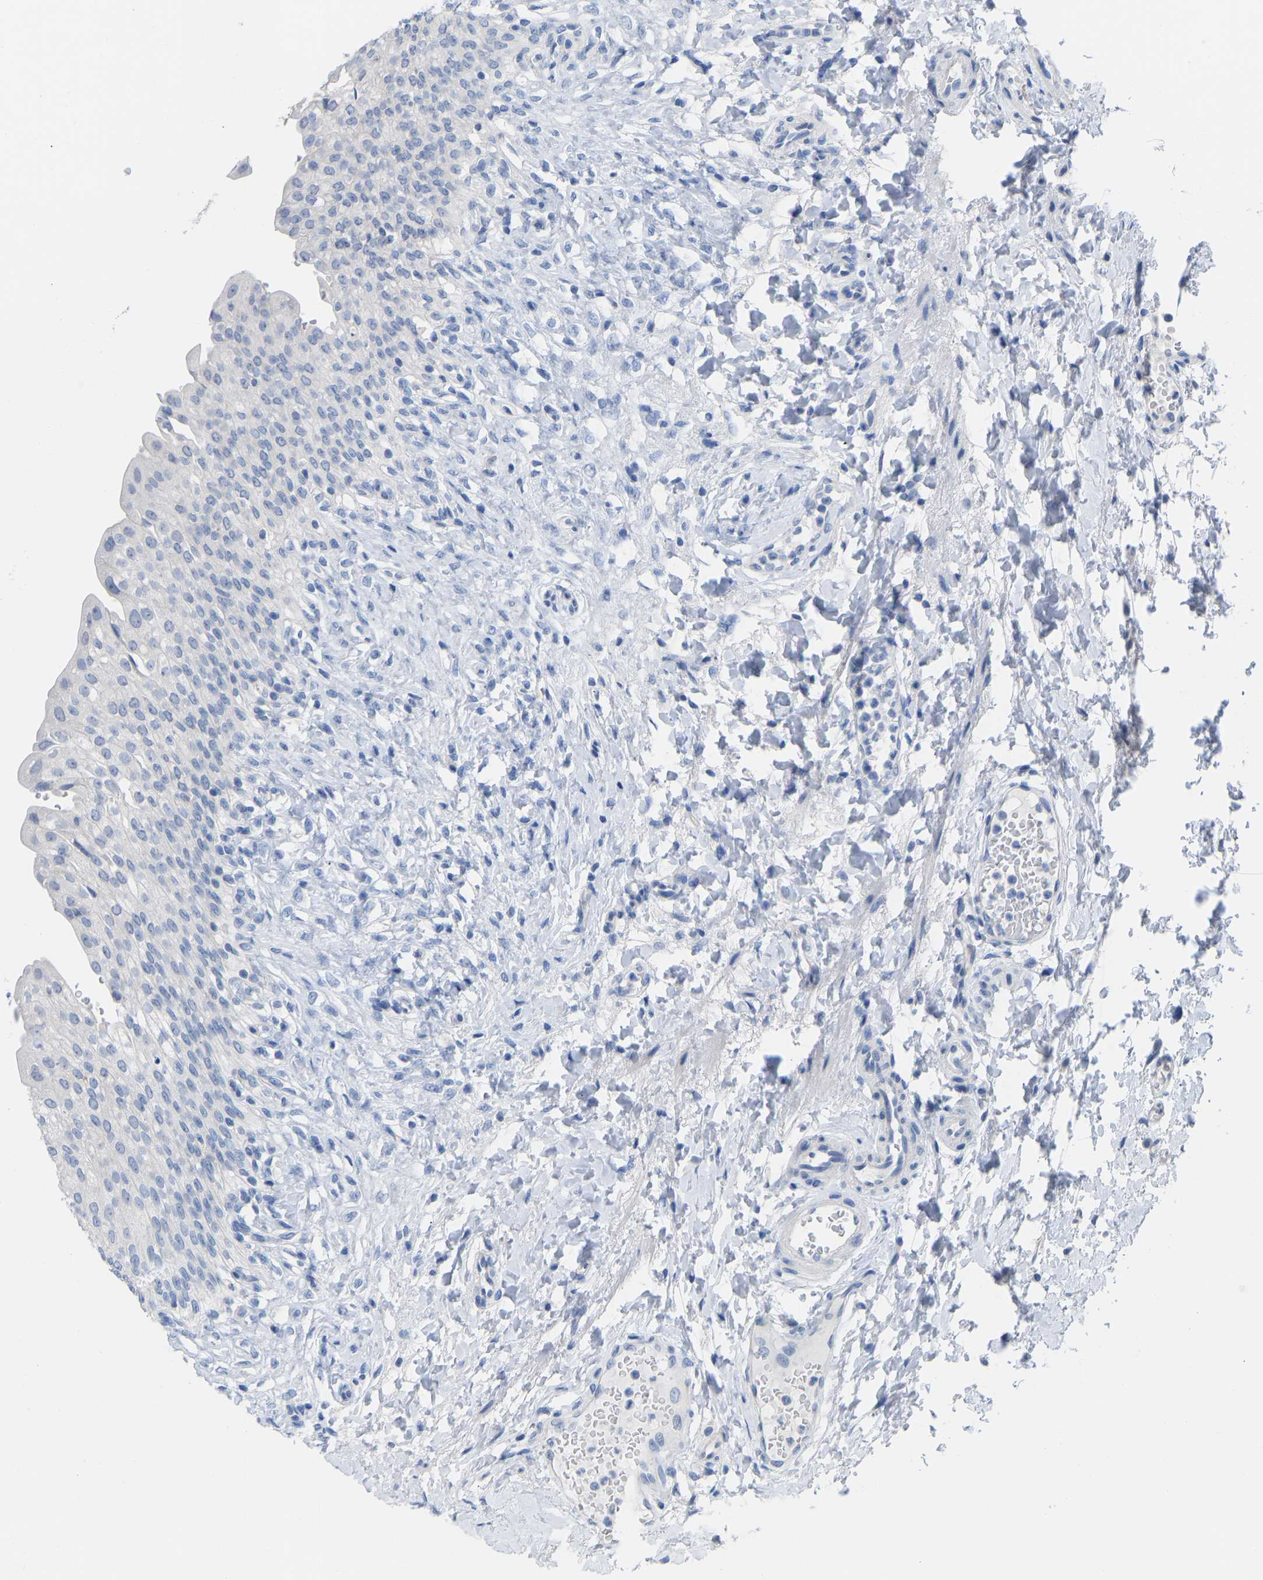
{"staining": {"intensity": "negative", "quantity": "none", "location": "none"}, "tissue": "urinary bladder", "cell_type": "Urothelial cells", "image_type": "normal", "snomed": [{"axis": "morphology", "description": "Urothelial carcinoma, High grade"}, {"axis": "topography", "description": "Urinary bladder"}], "caption": "Immunohistochemistry (IHC) photomicrograph of benign human urinary bladder stained for a protein (brown), which displays no staining in urothelial cells. (DAB immunohistochemistry (IHC), high magnification).", "gene": "OLIG2", "patient": {"sex": "male", "age": 46}}